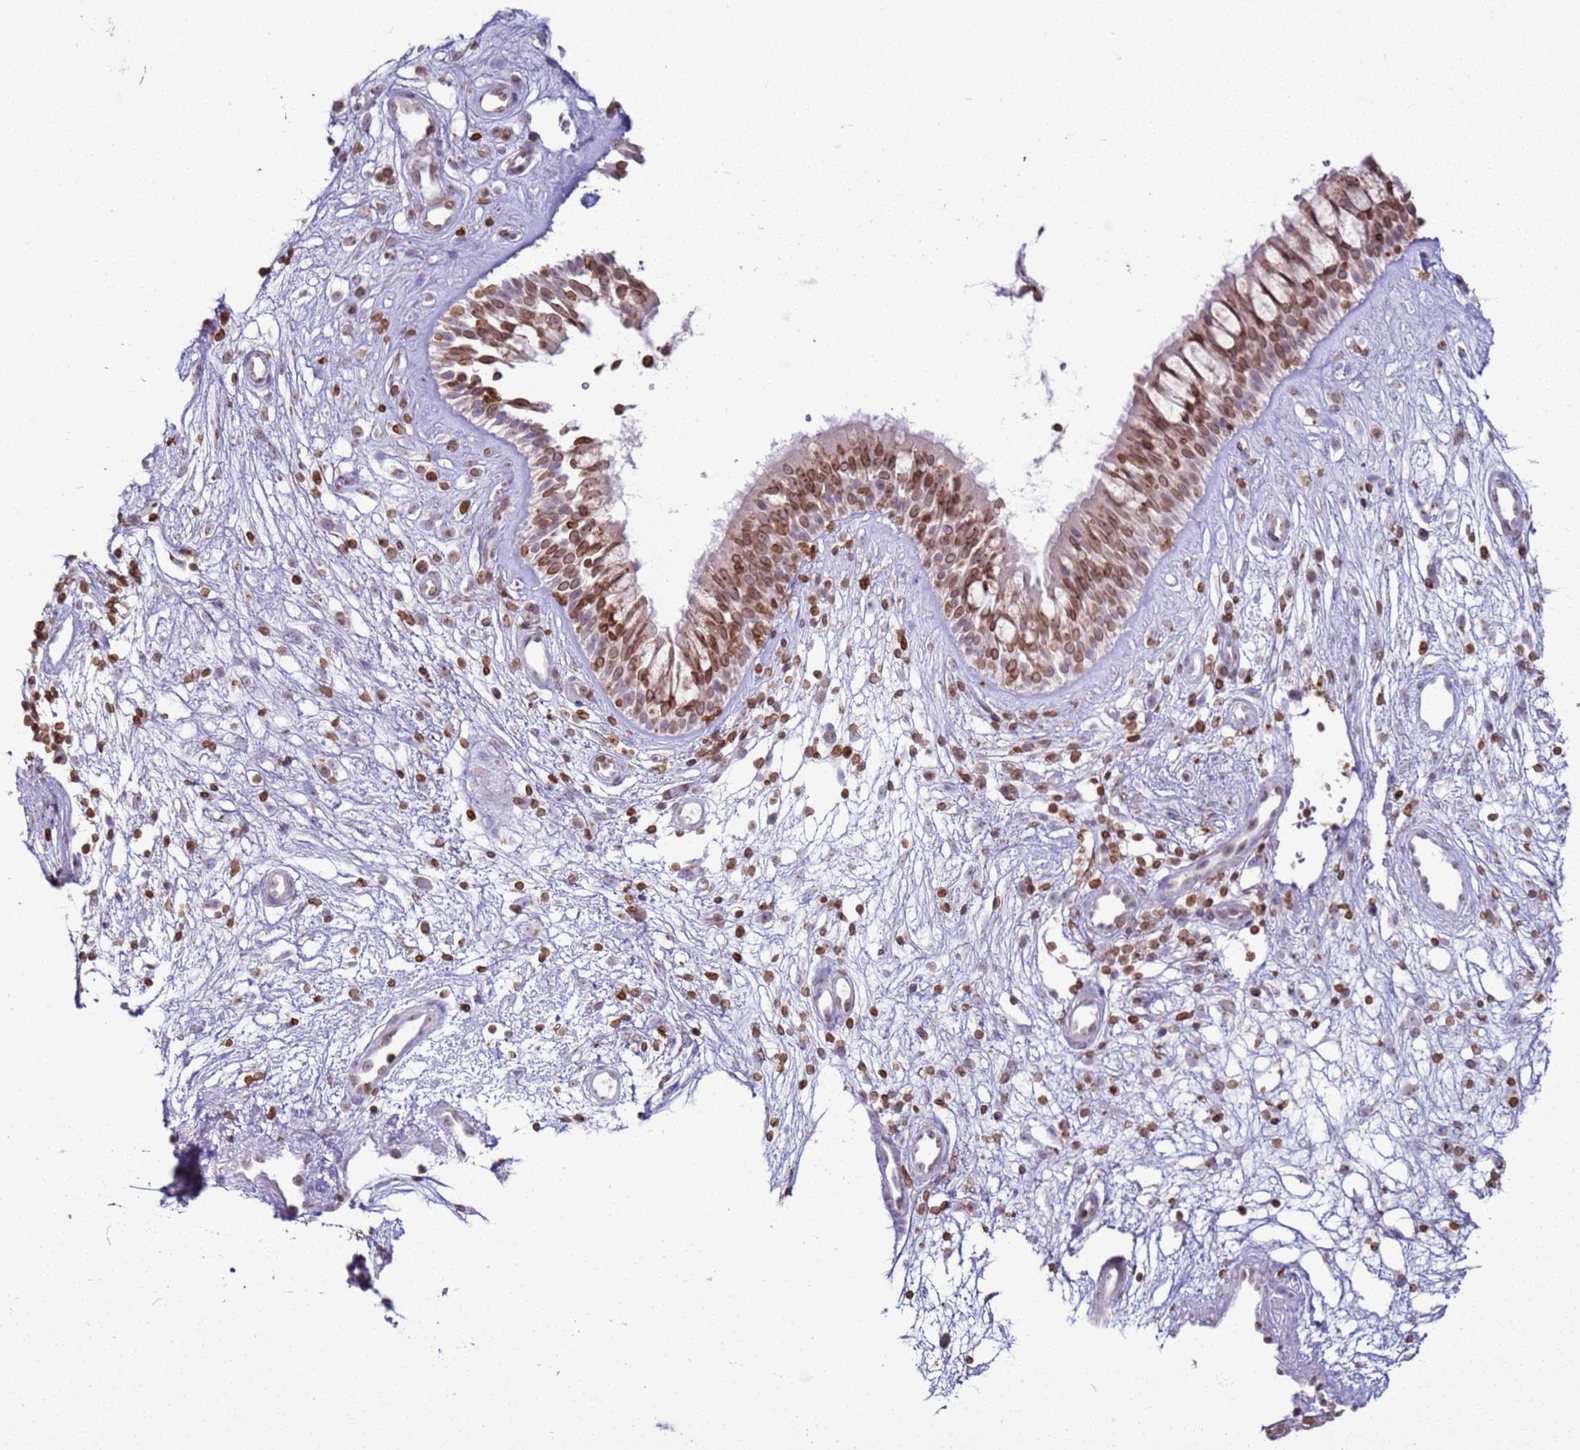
{"staining": {"intensity": "moderate", "quantity": "25%-75%", "location": "cytoplasmic/membranous,nuclear"}, "tissue": "nasopharynx", "cell_type": "Respiratory epithelial cells", "image_type": "normal", "snomed": [{"axis": "morphology", "description": "Normal tissue, NOS"}, {"axis": "topography", "description": "Nasopharynx"}], "caption": "An immunohistochemistry image of unremarkable tissue is shown. Protein staining in brown highlights moderate cytoplasmic/membranous,nuclear positivity in nasopharynx within respiratory epithelial cells. The protein of interest is stained brown, and the nuclei are stained in blue (DAB IHC with brightfield microscopy, high magnification).", "gene": "DHX37", "patient": {"sex": "male", "age": 32}}